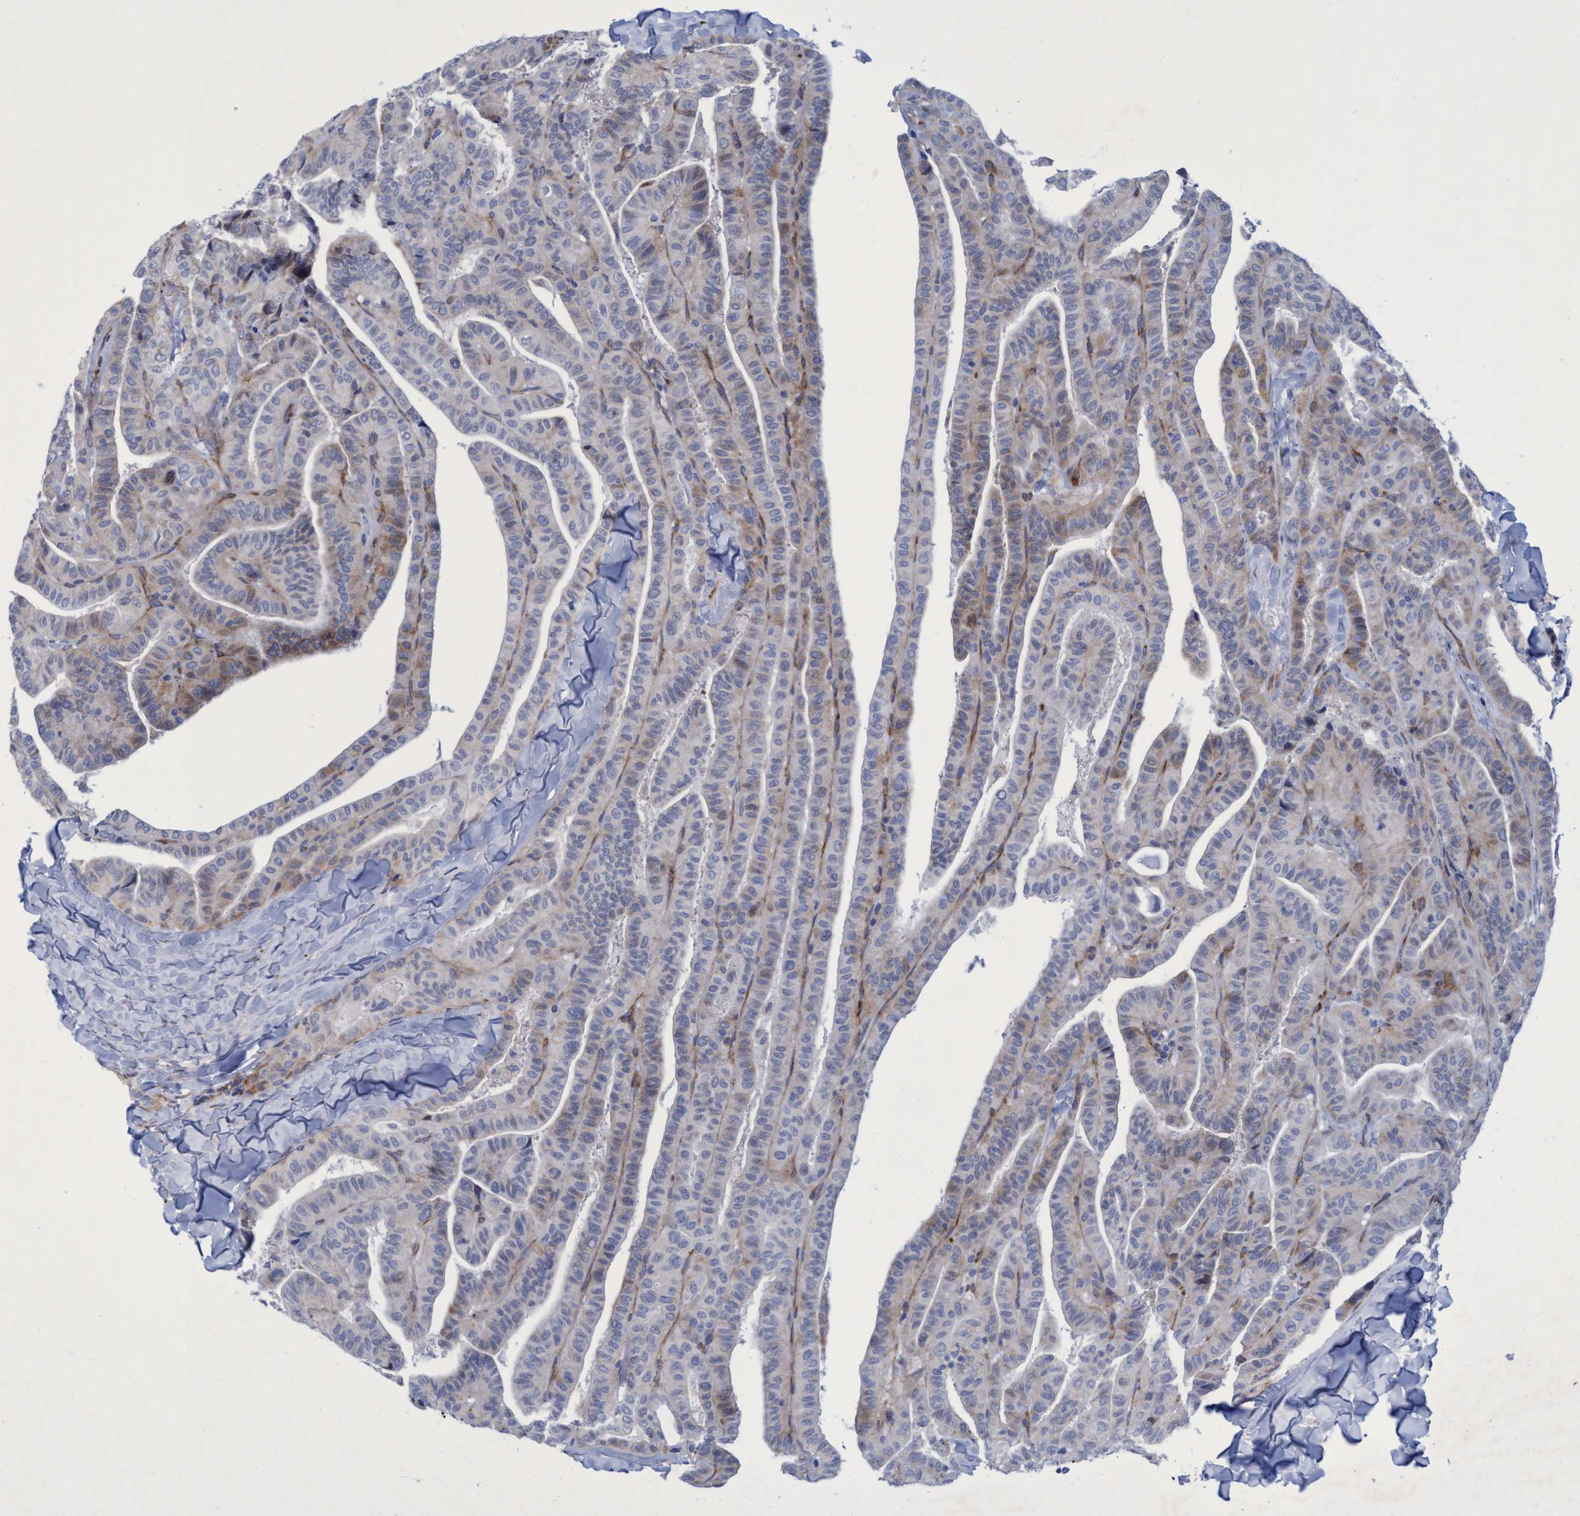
{"staining": {"intensity": "weak", "quantity": "25%-75%", "location": "cytoplasmic/membranous"}, "tissue": "thyroid cancer", "cell_type": "Tumor cells", "image_type": "cancer", "snomed": [{"axis": "morphology", "description": "Papillary adenocarcinoma, NOS"}, {"axis": "topography", "description": "Thyroid gland"}], "caption": "Tumor cells demonstrate weak cytoplasmic/membranous positivity in approximately 25%-75% of cells in thyroid papillary adenocarcinoma.", "gene": "R3HCC1", "patient": {"sex": "male", "age": 77}}